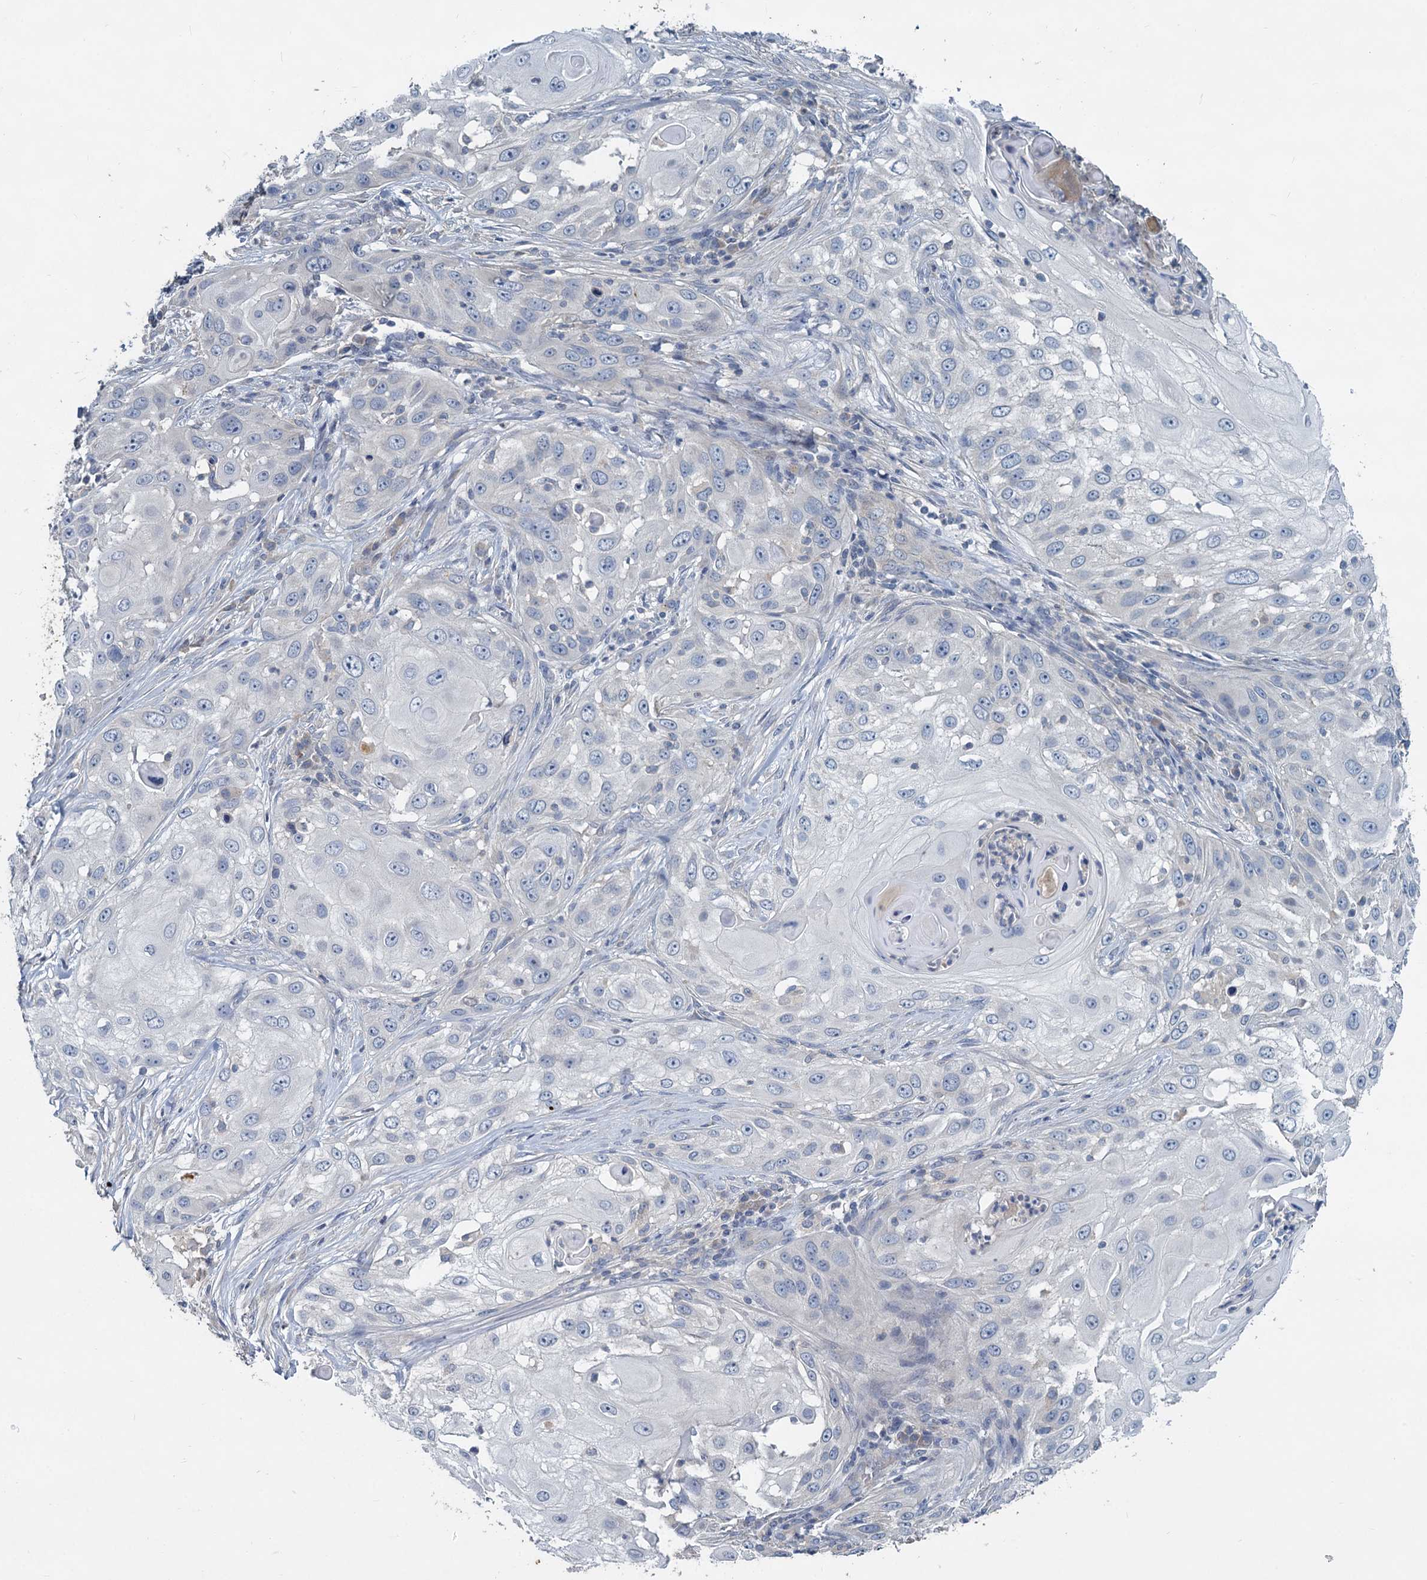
{"staining": {"intensity": "negative", "quantity": "none", "location": "none"}, "tissue": "skin cancer", "cell_type": "Tumor cells", "image_type": "cancer", "snomed": [{"axis": "morphology", "description": "Squamous cell carcinoma, NOS"}, {"axis": "topography", "description": "Skin"}], "caption": "The histopathology image demonstrates no significant expression in tumor cells of squamous cell carcinoma (skin).", "gene": "SLC2A7", "patient": {"sex": "female", "age": 44}}